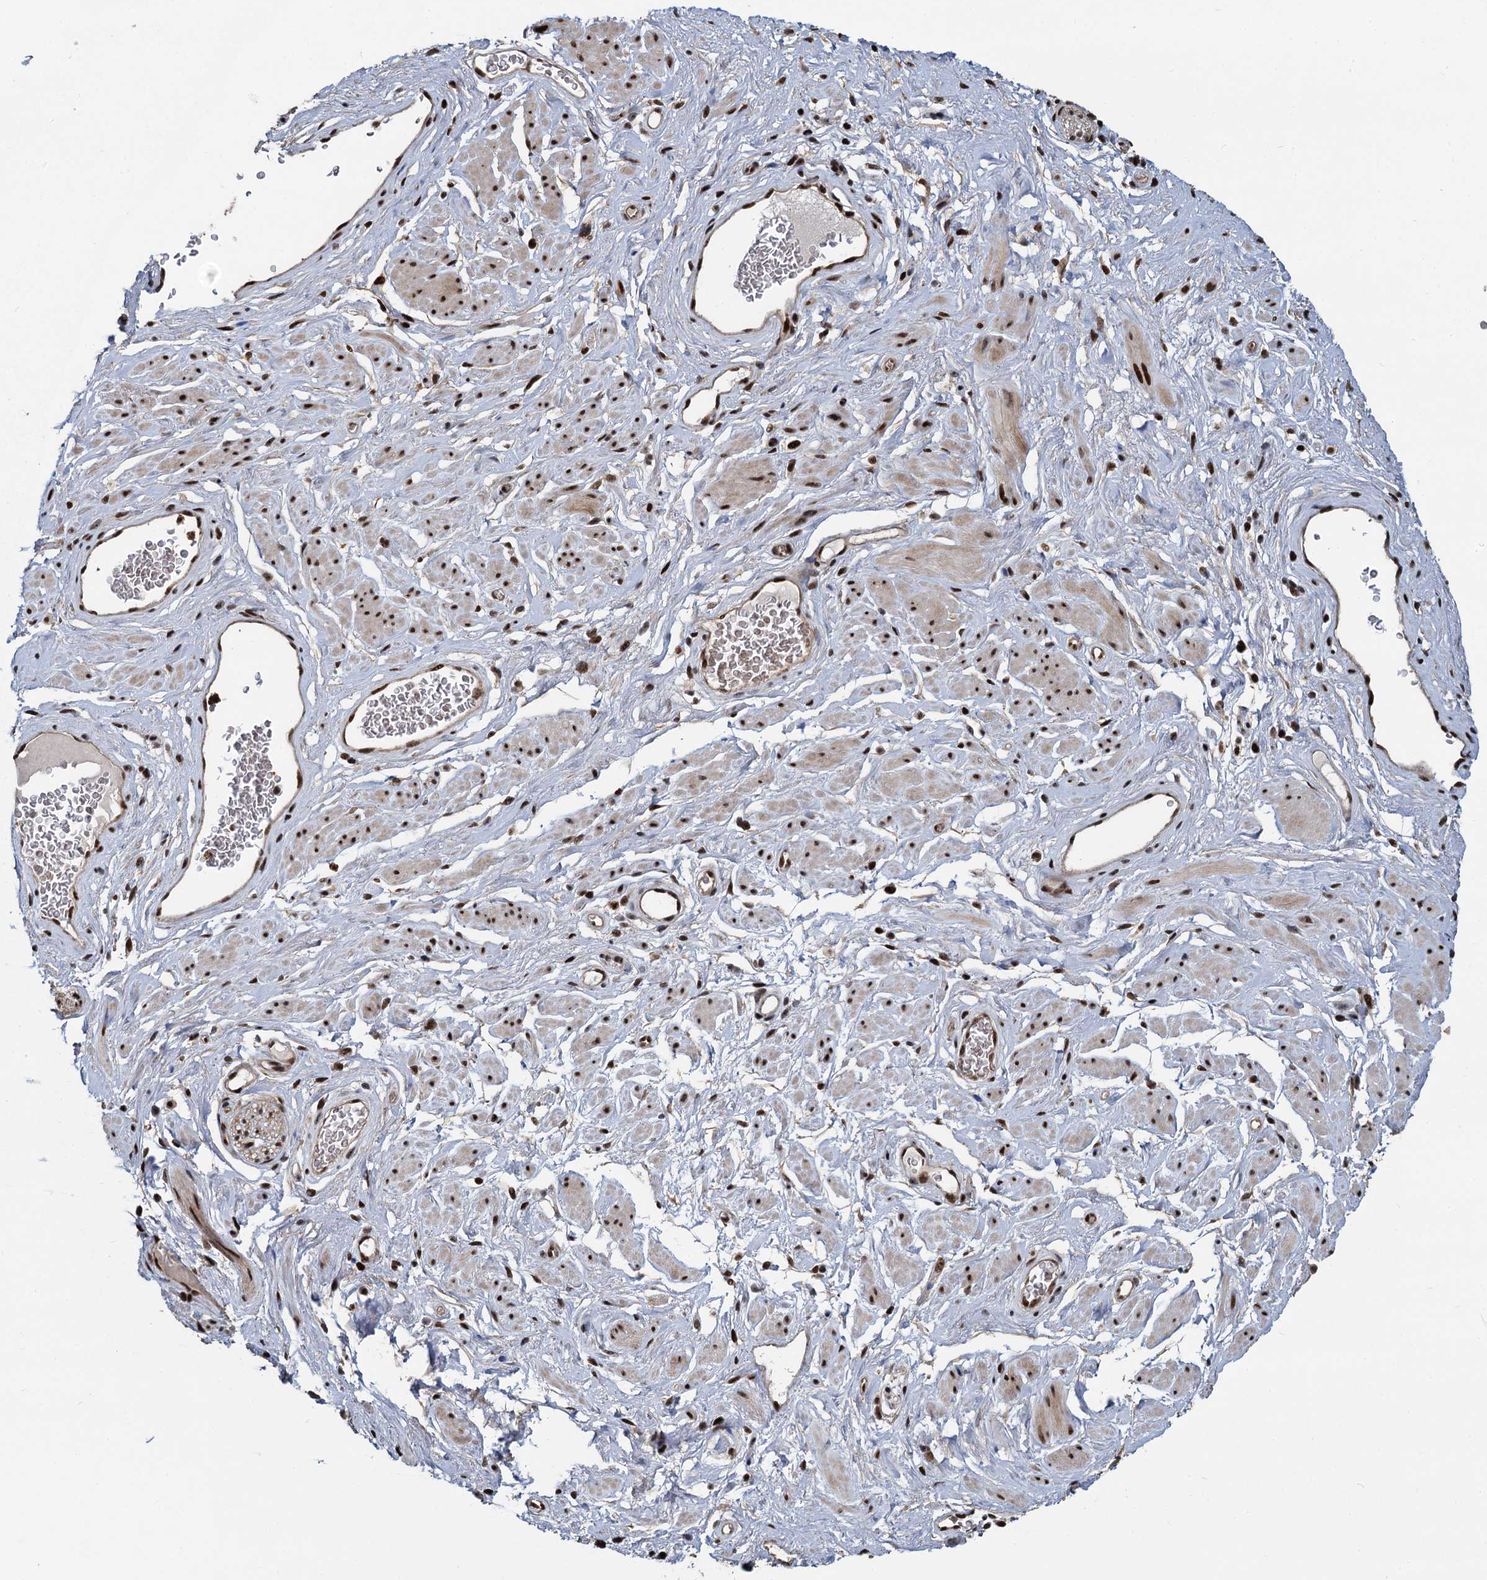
{"staining": {"intensity": "strong", "quantity": ">75%", "location": "nuclear"}, "tissue": "adipose tissue", "cell_type": "Adipocytes", "image_type": "normal", "snomed": [{"axis": "morphology", "description": "Normal tissue, NOS"}, {"axis": "morphology", "description": "Adenocarcinoma, NOS"}, {"axis": "topography", "description": "Rectum"}, {"axis": "topography", "description": "Vagina"}, {"axis": "topography", "description": "Peripheral nerve tissue"}], "caption": "High-magnification brightfield microscopy of benign adipose tissue stained with DAB (brown) and counterstained with hematoxylin (blue). adipocytes exhibit strong nuclear positivity is identified in about>75% of cells. Nuclei are stained in blue.", "gene": "ANKRD49", "patient": {"sex": "female", "age": 71}}